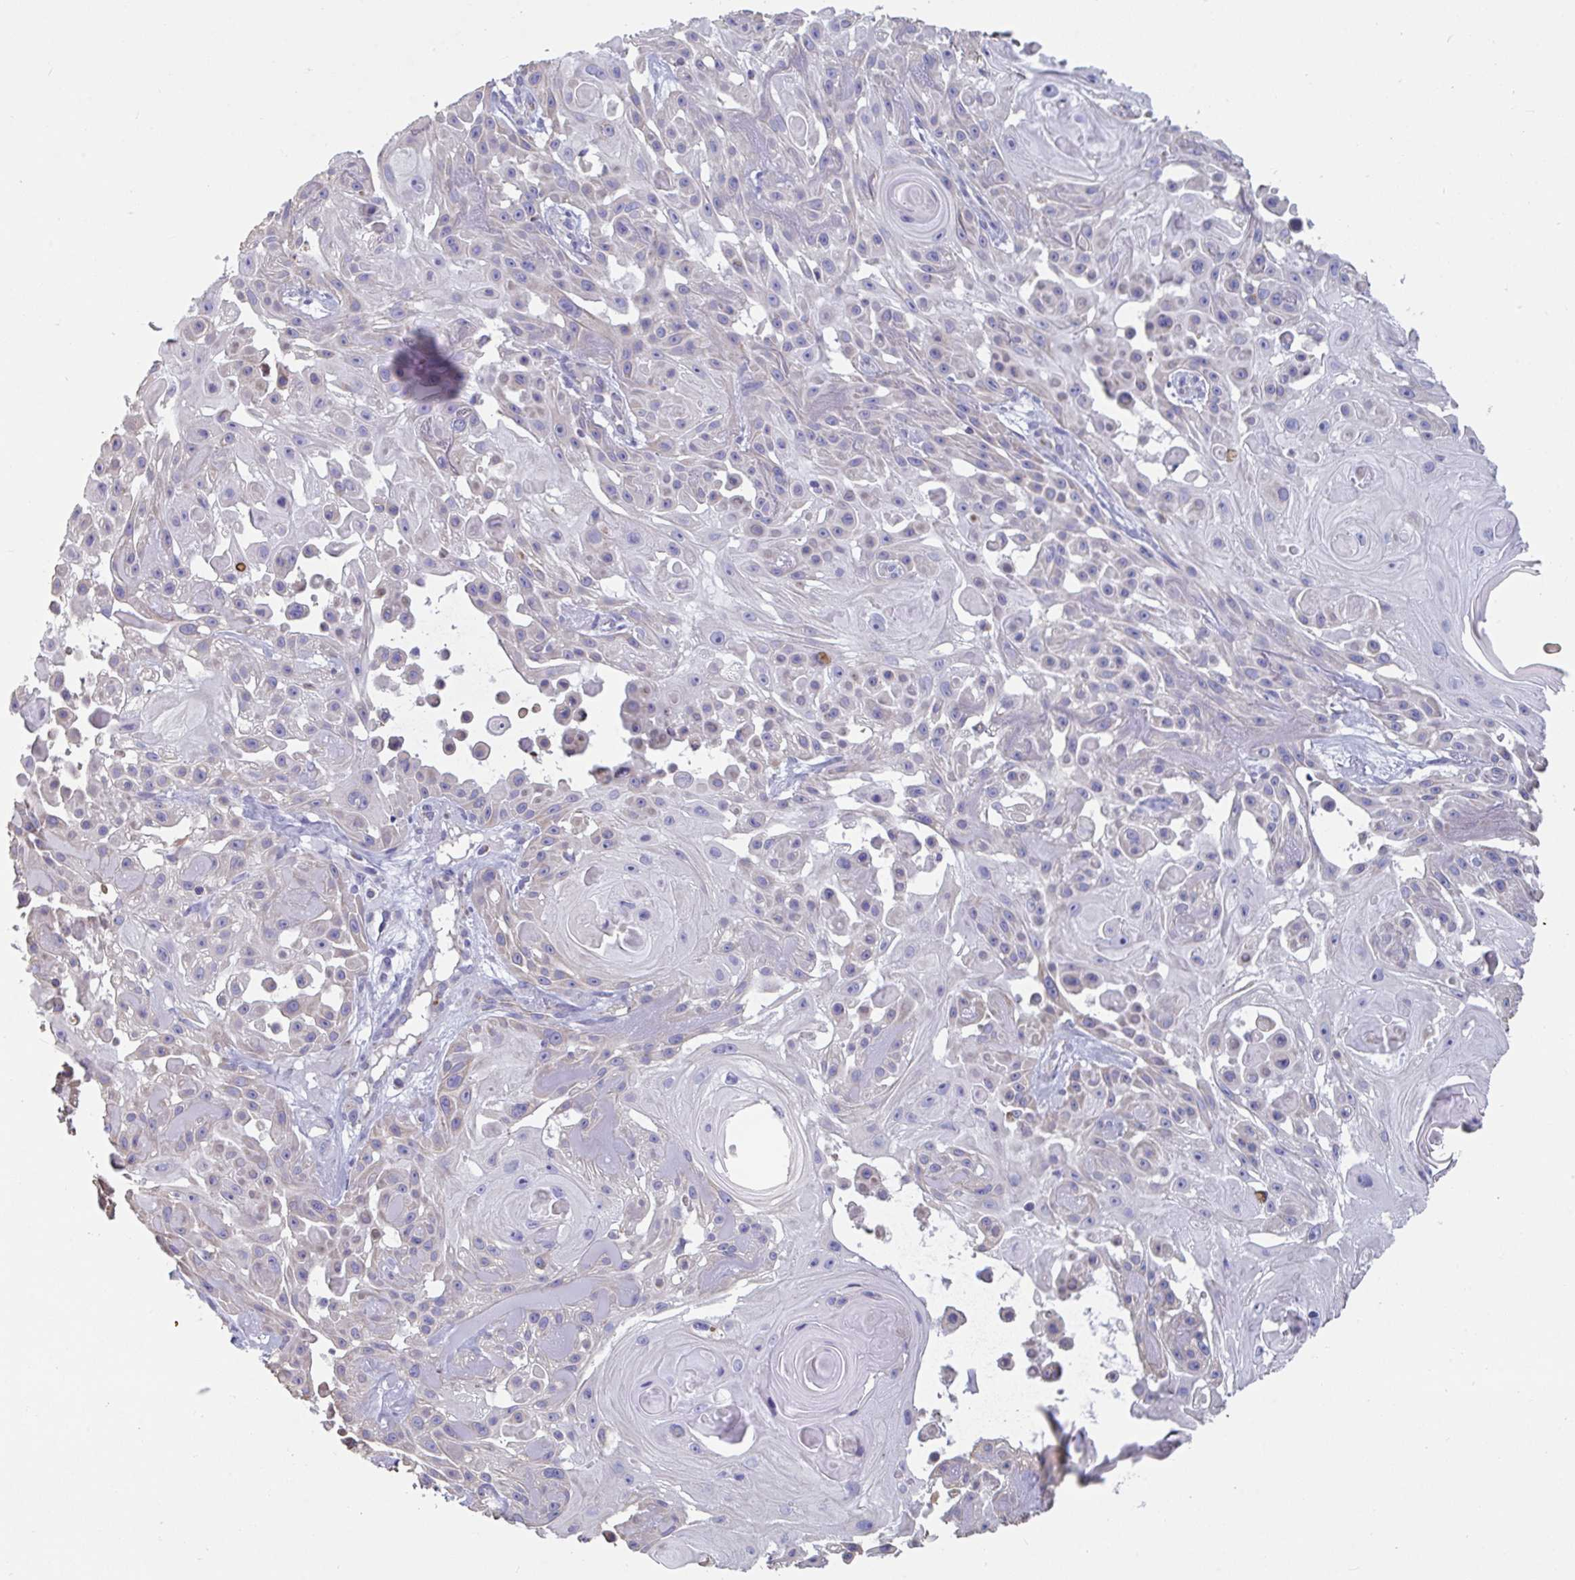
{"staining": {"intensity": "negative", "quantity": "none", "location": "none"}, "tissue": "skin cancer", "cell_type": "Tumor cells", "image_type": "cancer", "snomed": [{"axis": "morphology", "description": "Squamous cell carcinoma, NOS"}, {"axis": "topography", "description": "Skin"}], "caption": "Tumor cells show no significant protein staining in skin cancer.", "gene": "BCAT2", "patient": {"sex": "male", "age": 91}}